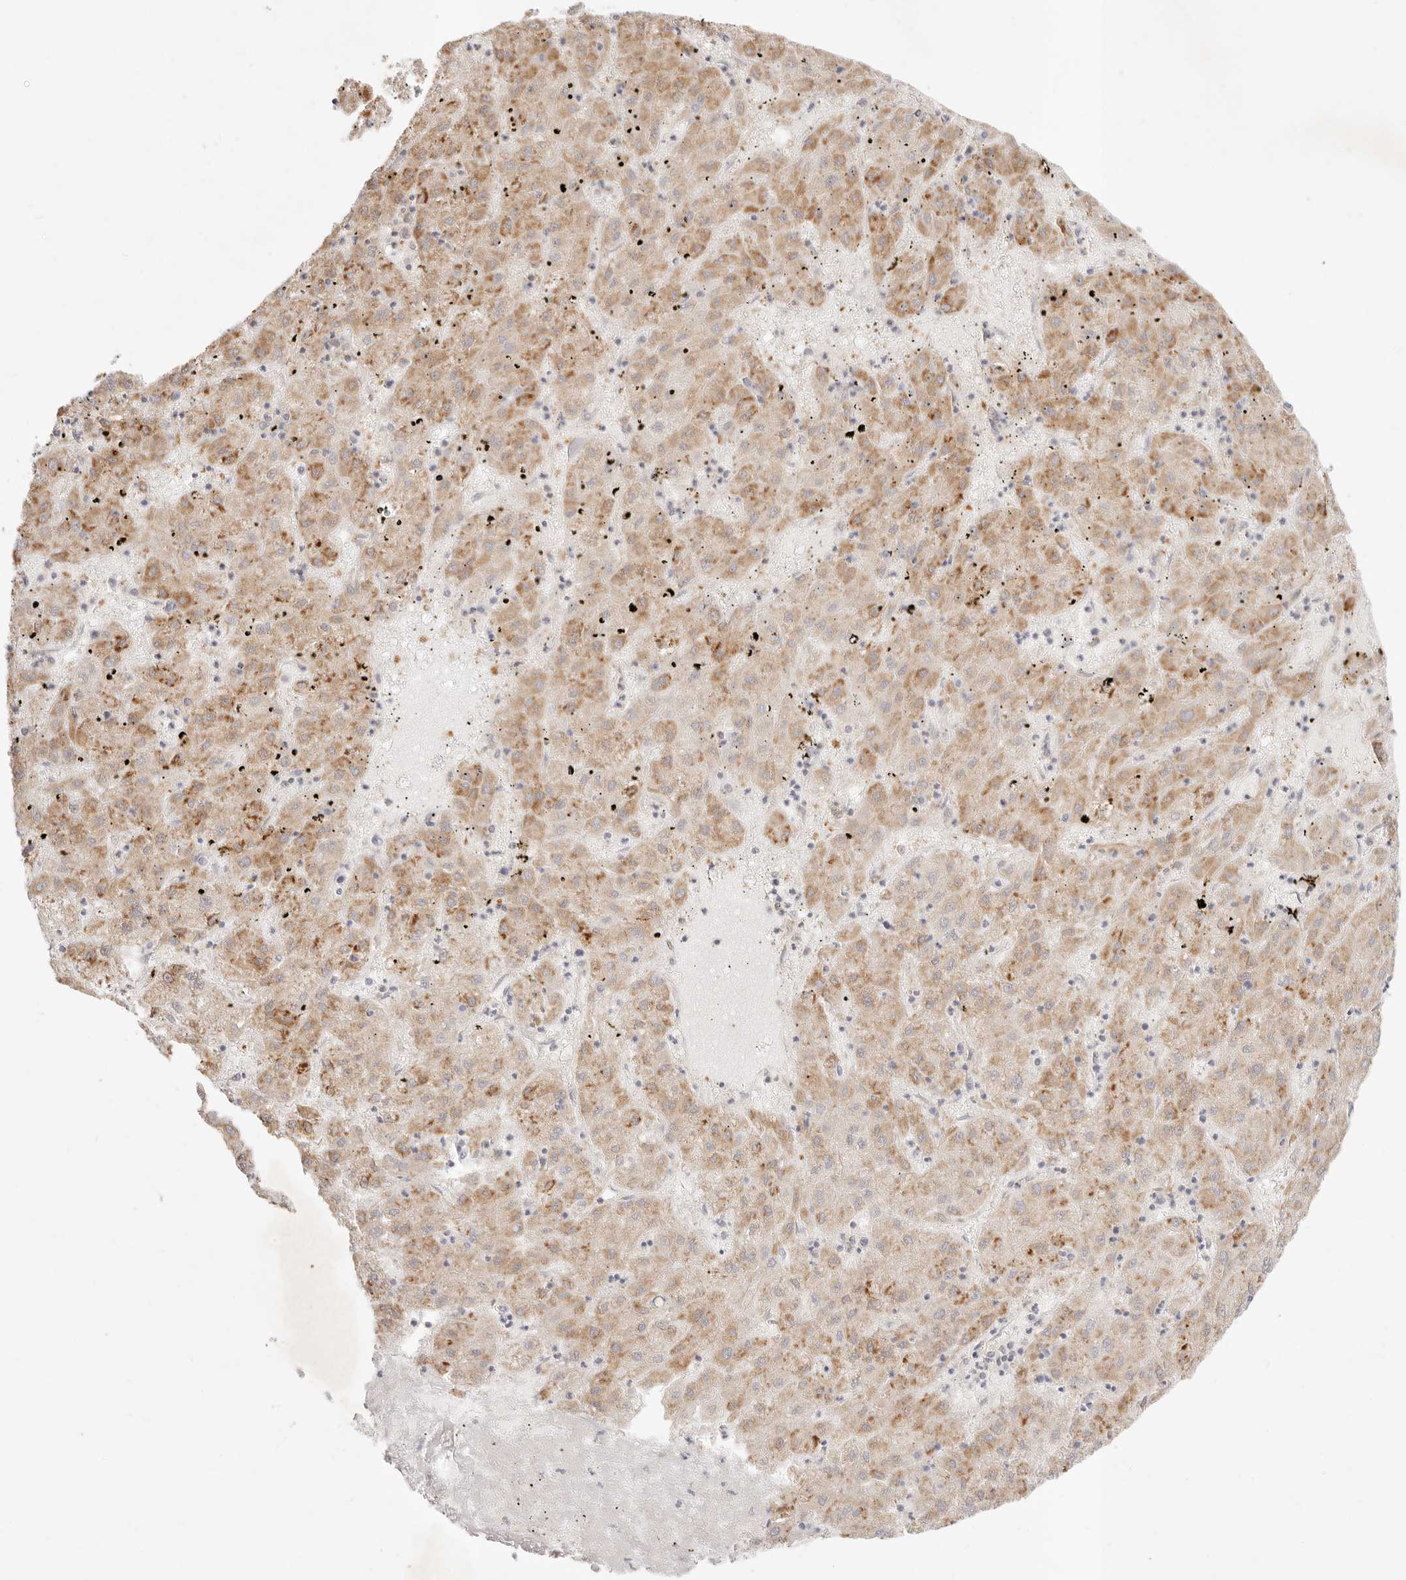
{"staining": {"intensity": "moderate", "quantity": ">75%", "location": "cytoplasmic/membranous"}, "tissue": "liver cancer", "cell_type": "Tumor cells", "image_type": "cancer", "snomed": [{"axis": "morphology", "description": "Carcinoma, Hepatocellular, NOS"}, {"axis": "topography", "description": "Liver"}], "caption": "Human liver hepatocellular carcinoma stained with a brown dye exhibits moderate cytoplasmic/membranous positive staining in about >75% of tumor cells.", "gene": "GPR156", "patient": {"sex": "male", "age": 72}}